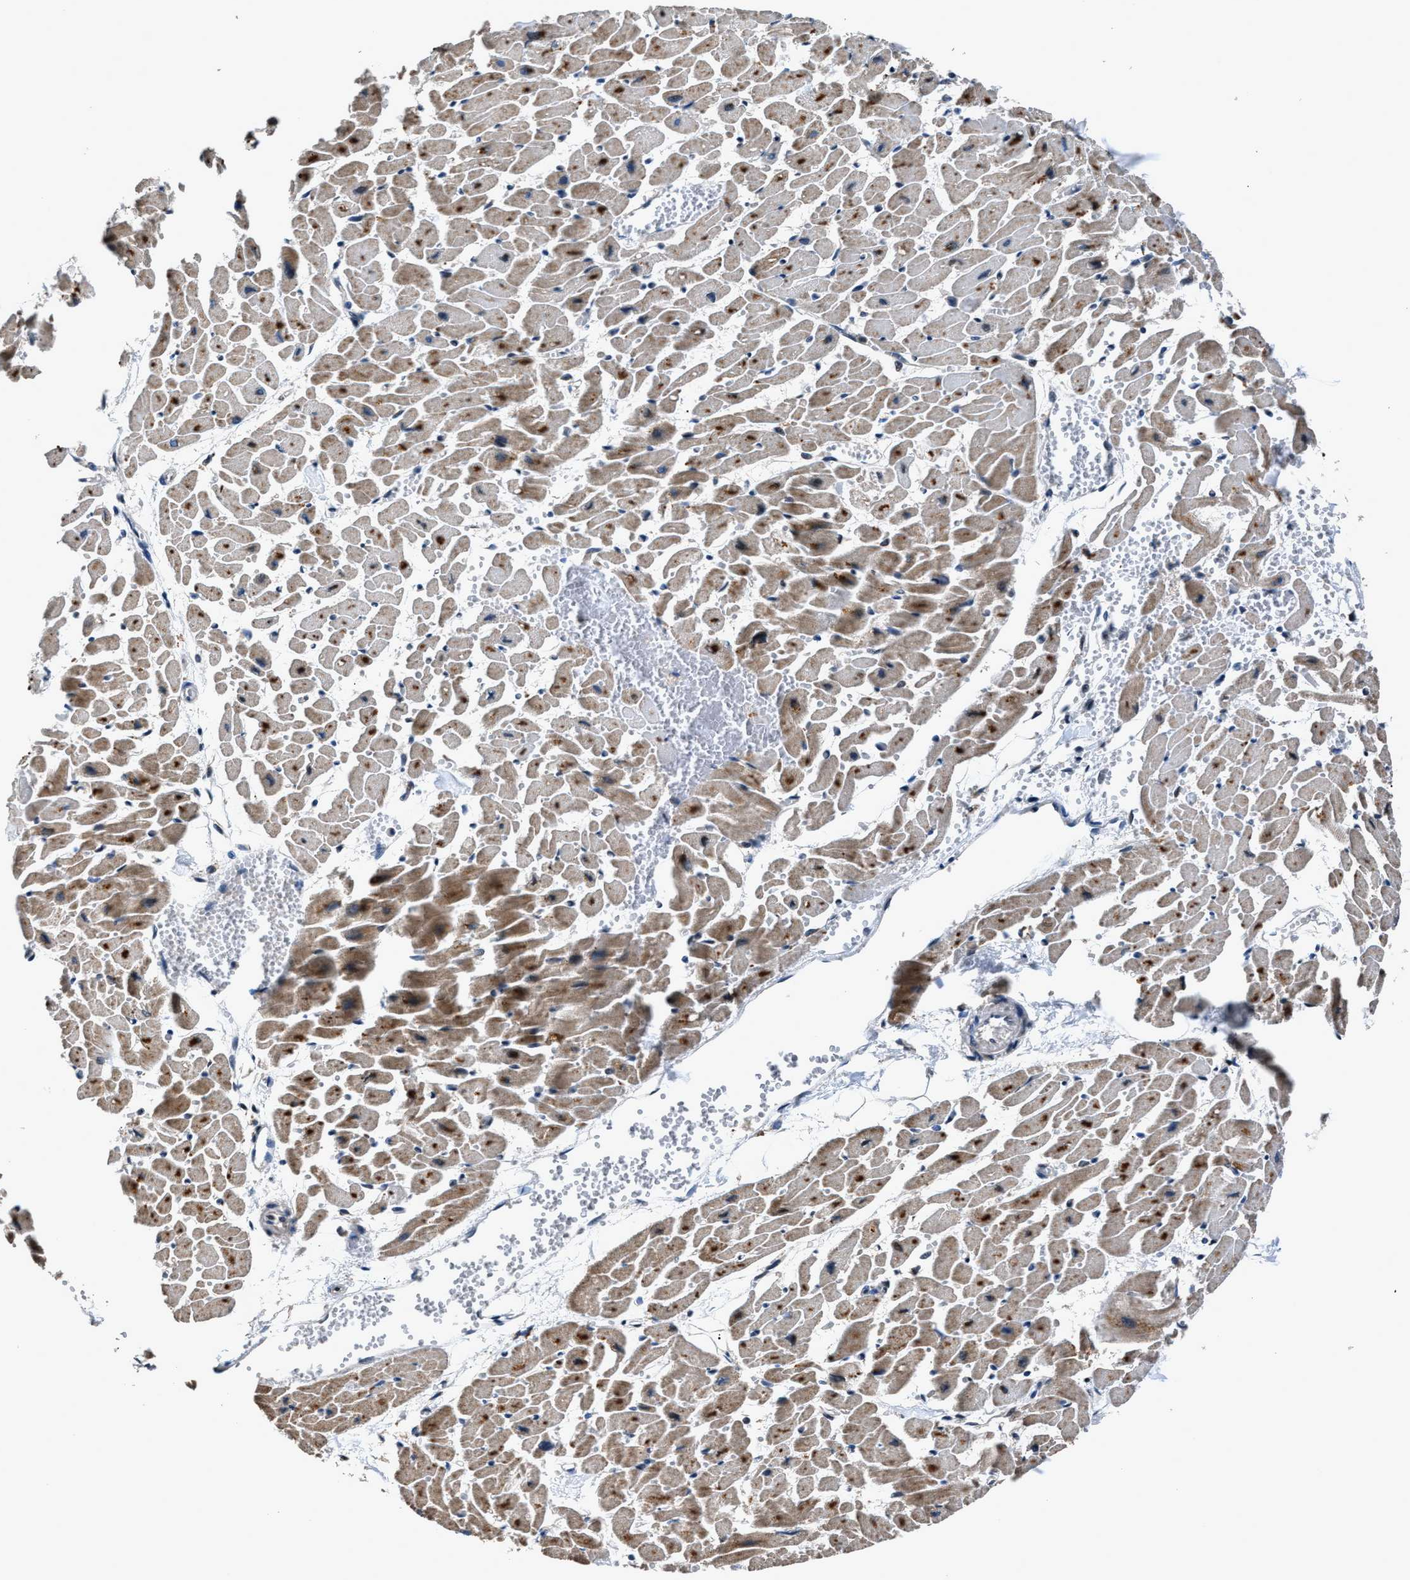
{"staining": {"intensity": "weak", "quantity": "25%-75%", "location": "cytoplasmic/membranous"}, "tissue": "heart muscle", "cell_type": "Cardiomyocytes", "image_type": "normal", "snomed": [{"axis": "morphology", "description": "Normal tissue, NOS"}, {"axis": "topography", "description": "Heart"}], "caption": "Protein analysis of unremarkable heart muscle reveals weak cytoplasmic/membranous staining in about 25%-75% of cardiomyocytes.", "gene": "TNRC18", "patient": {"sex": "female", "age": 19}}